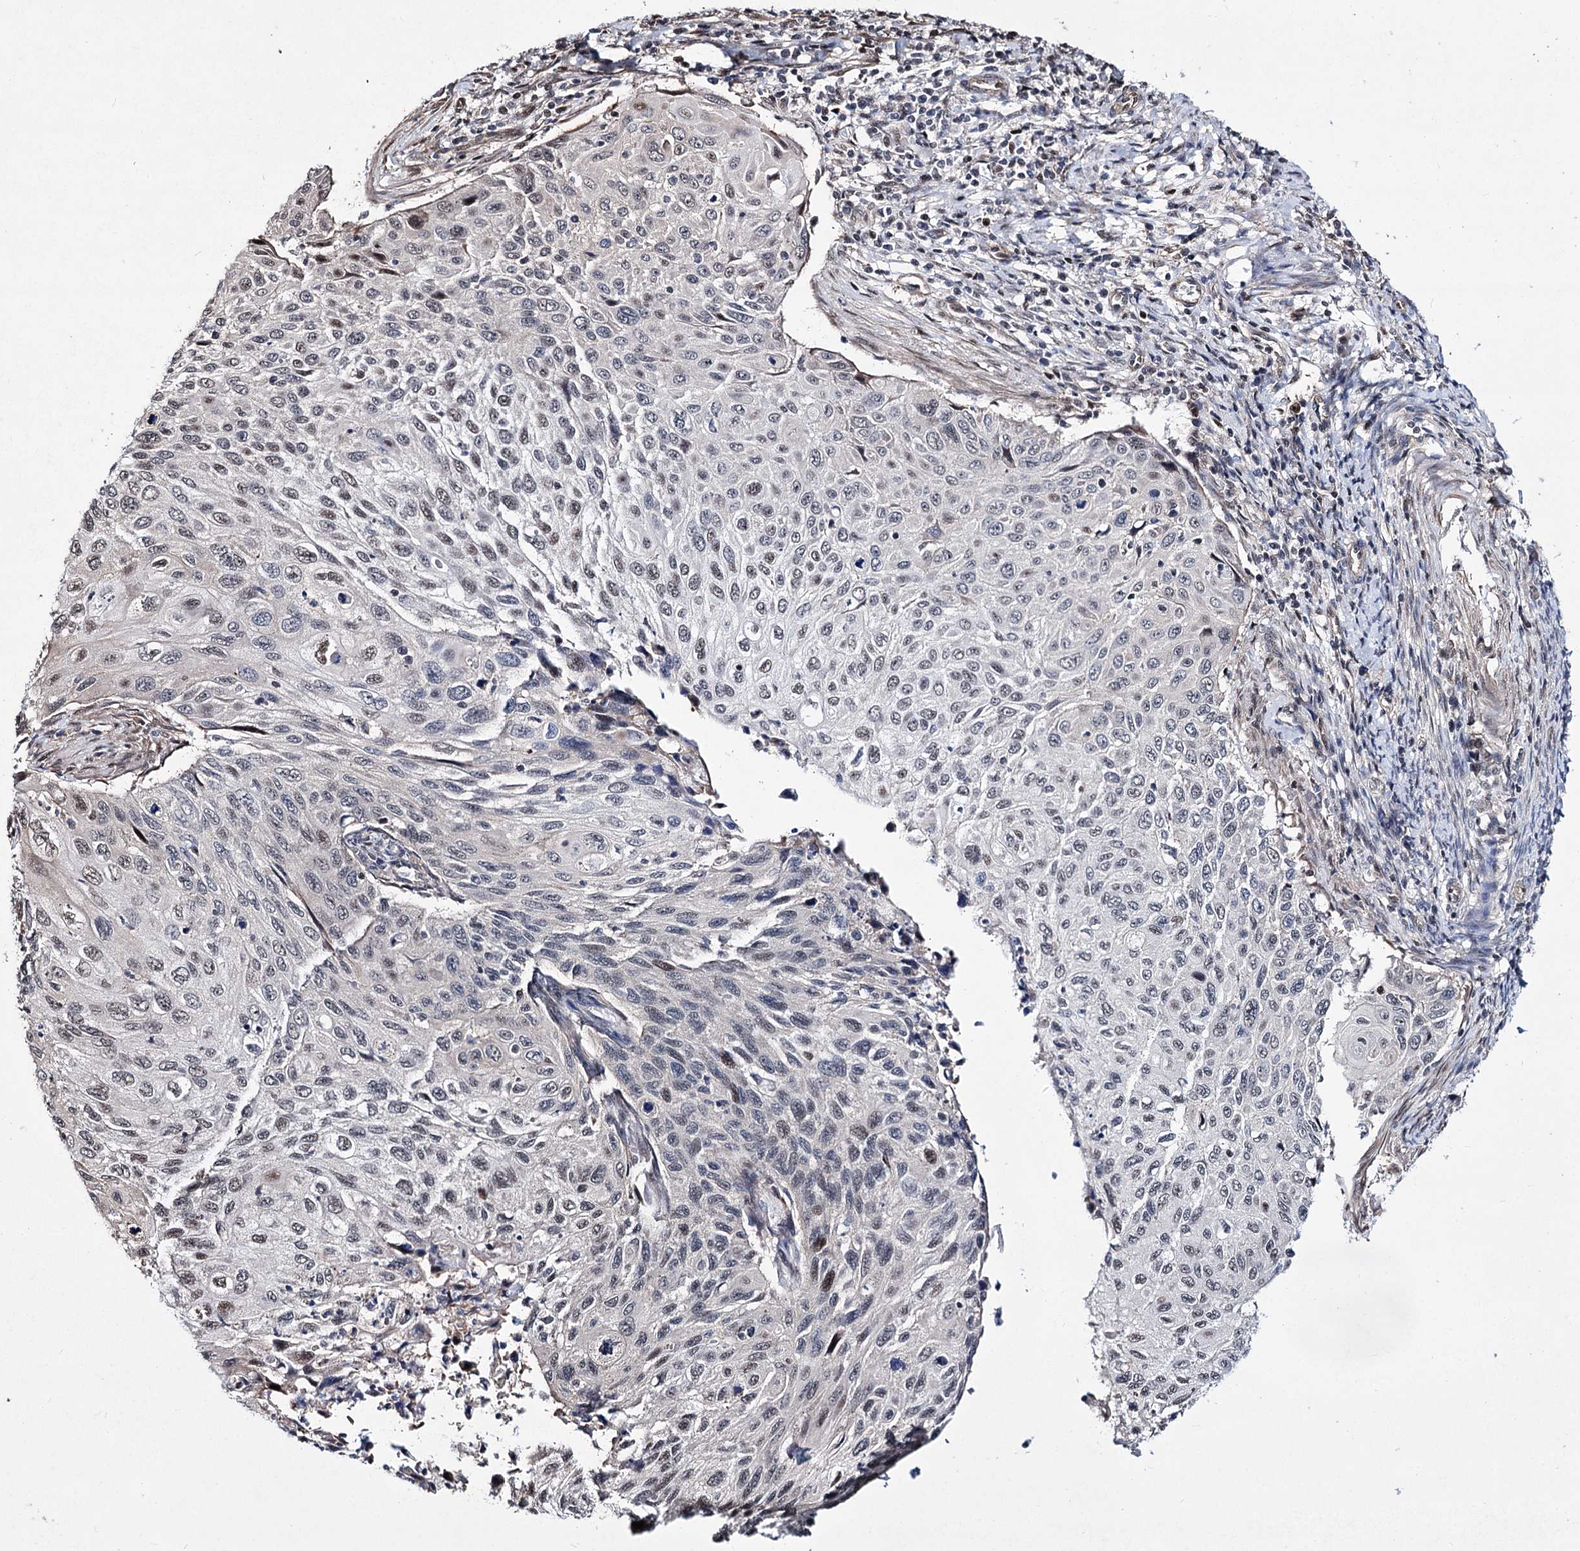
{"staining": {"intensity": "negative", "quantity": "none", "location": "none"}, "tissue": "cervical cancer", "cell_type": "Tumor cells", "image_type": "cancer", "snomed": [{"axis": "morphology", "description": "Squamous cell carcinoma, NOS"}, {"axis": "topography", "description": "Cervix"}], "caption": "Protein analysis of squamous cell carcinoma (cervical) displays no significant positivity in tumor cells. (Immunohistochemistry, brightfield microscopy, high magnification).", "gene": "CHMP7", "patient": {"sex": "female", "age": 70}}